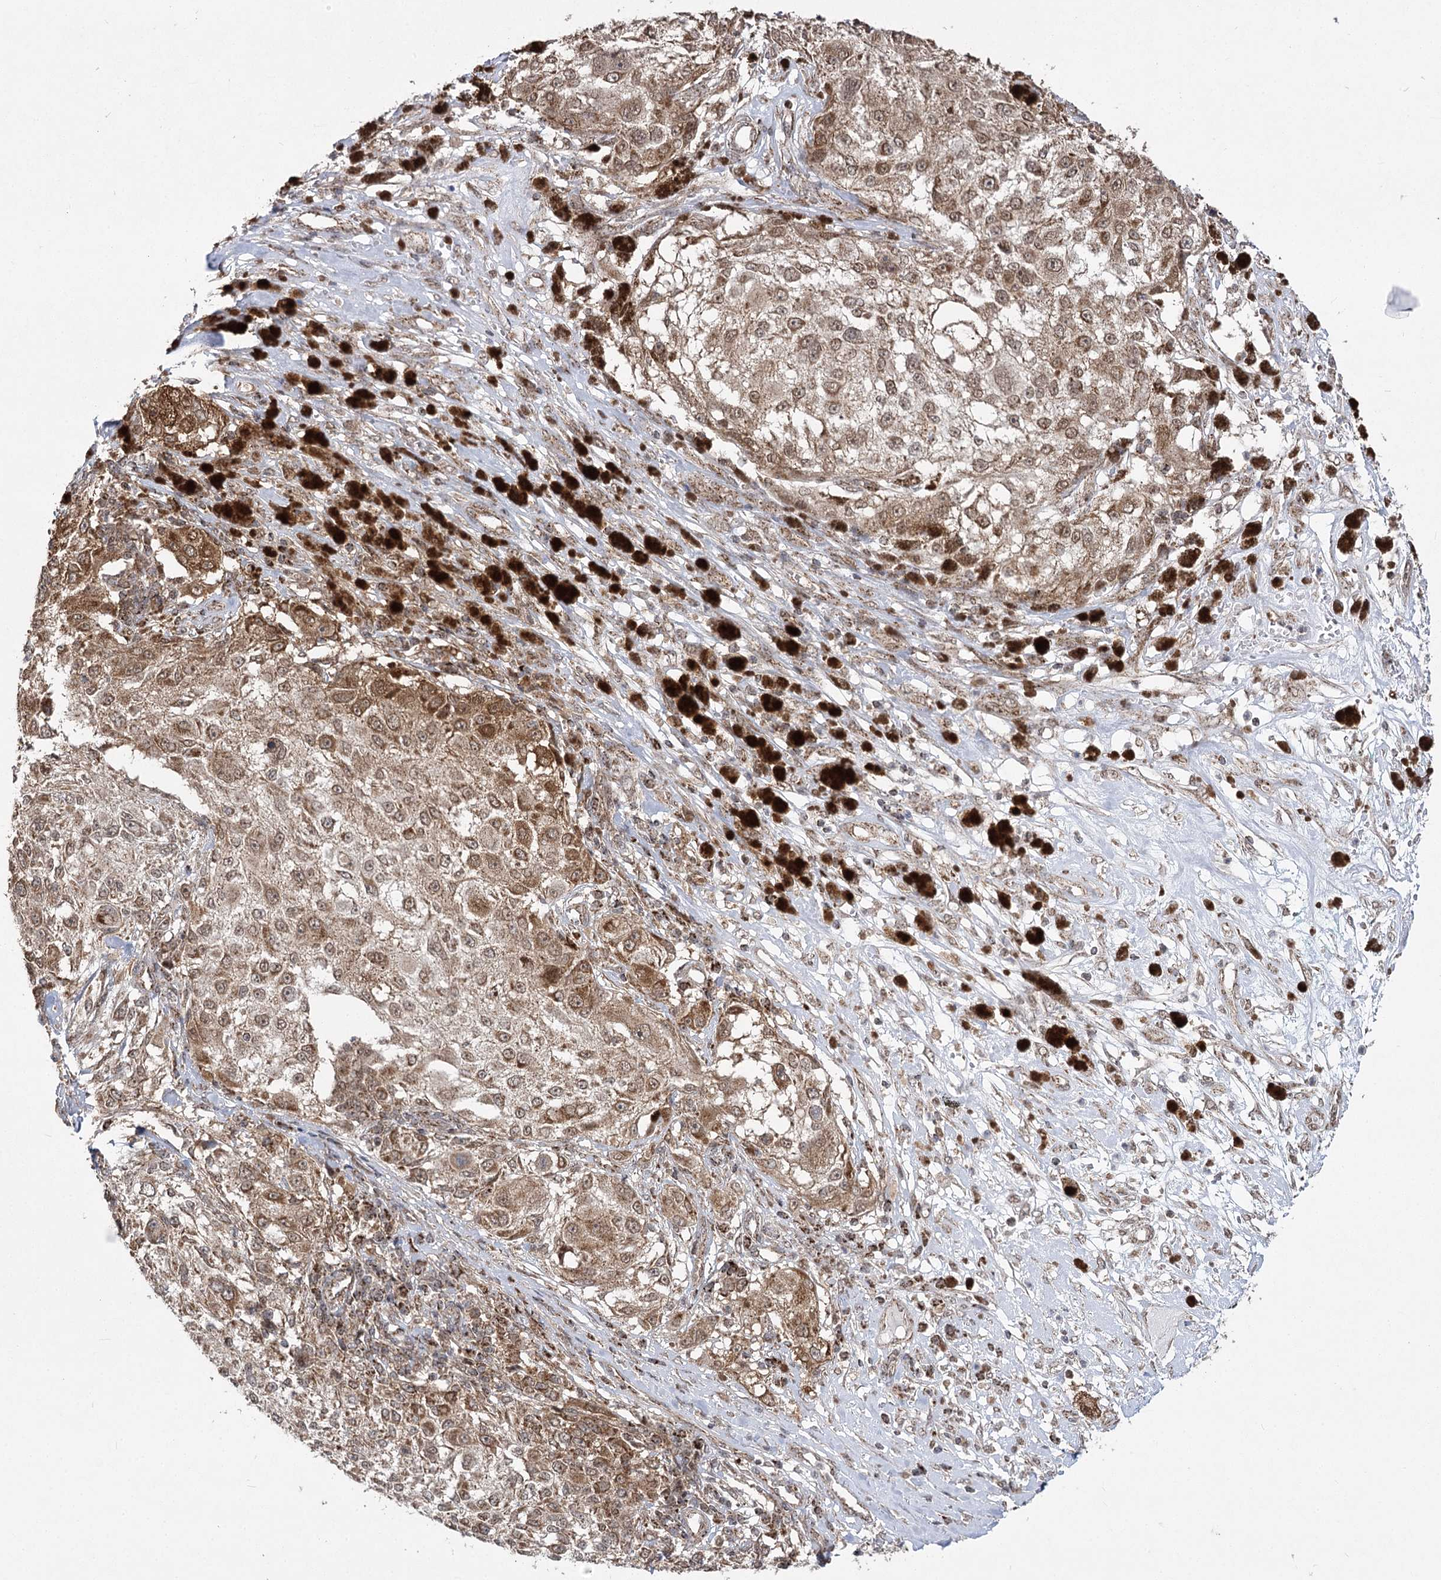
{"staining": {"intensity": "moderate", "quantity": ">75%", "location": "cytoplasmic/membranous,nuclear"}, "tissue": "melanoma", "cell_type": "Tumor cells", "image_type": "cancer", "snomed": [{"axis": "morphology", "description": "Necrosis, NOS"}, {"axis": "morphology", "description": "Malignant melanoma, NOS"}, {"axis": "topography", "description": "Skin"}], "caption": "Immunohistochemistry (IHC) (DAB) staining of malignant melanoma reveals moderate cytoplasmic/membranous and nuclear protein expression in about >75% of tumor cells.", "gene": "SLC4A1AP", "patient": {"sex": "female", "age": 87}}